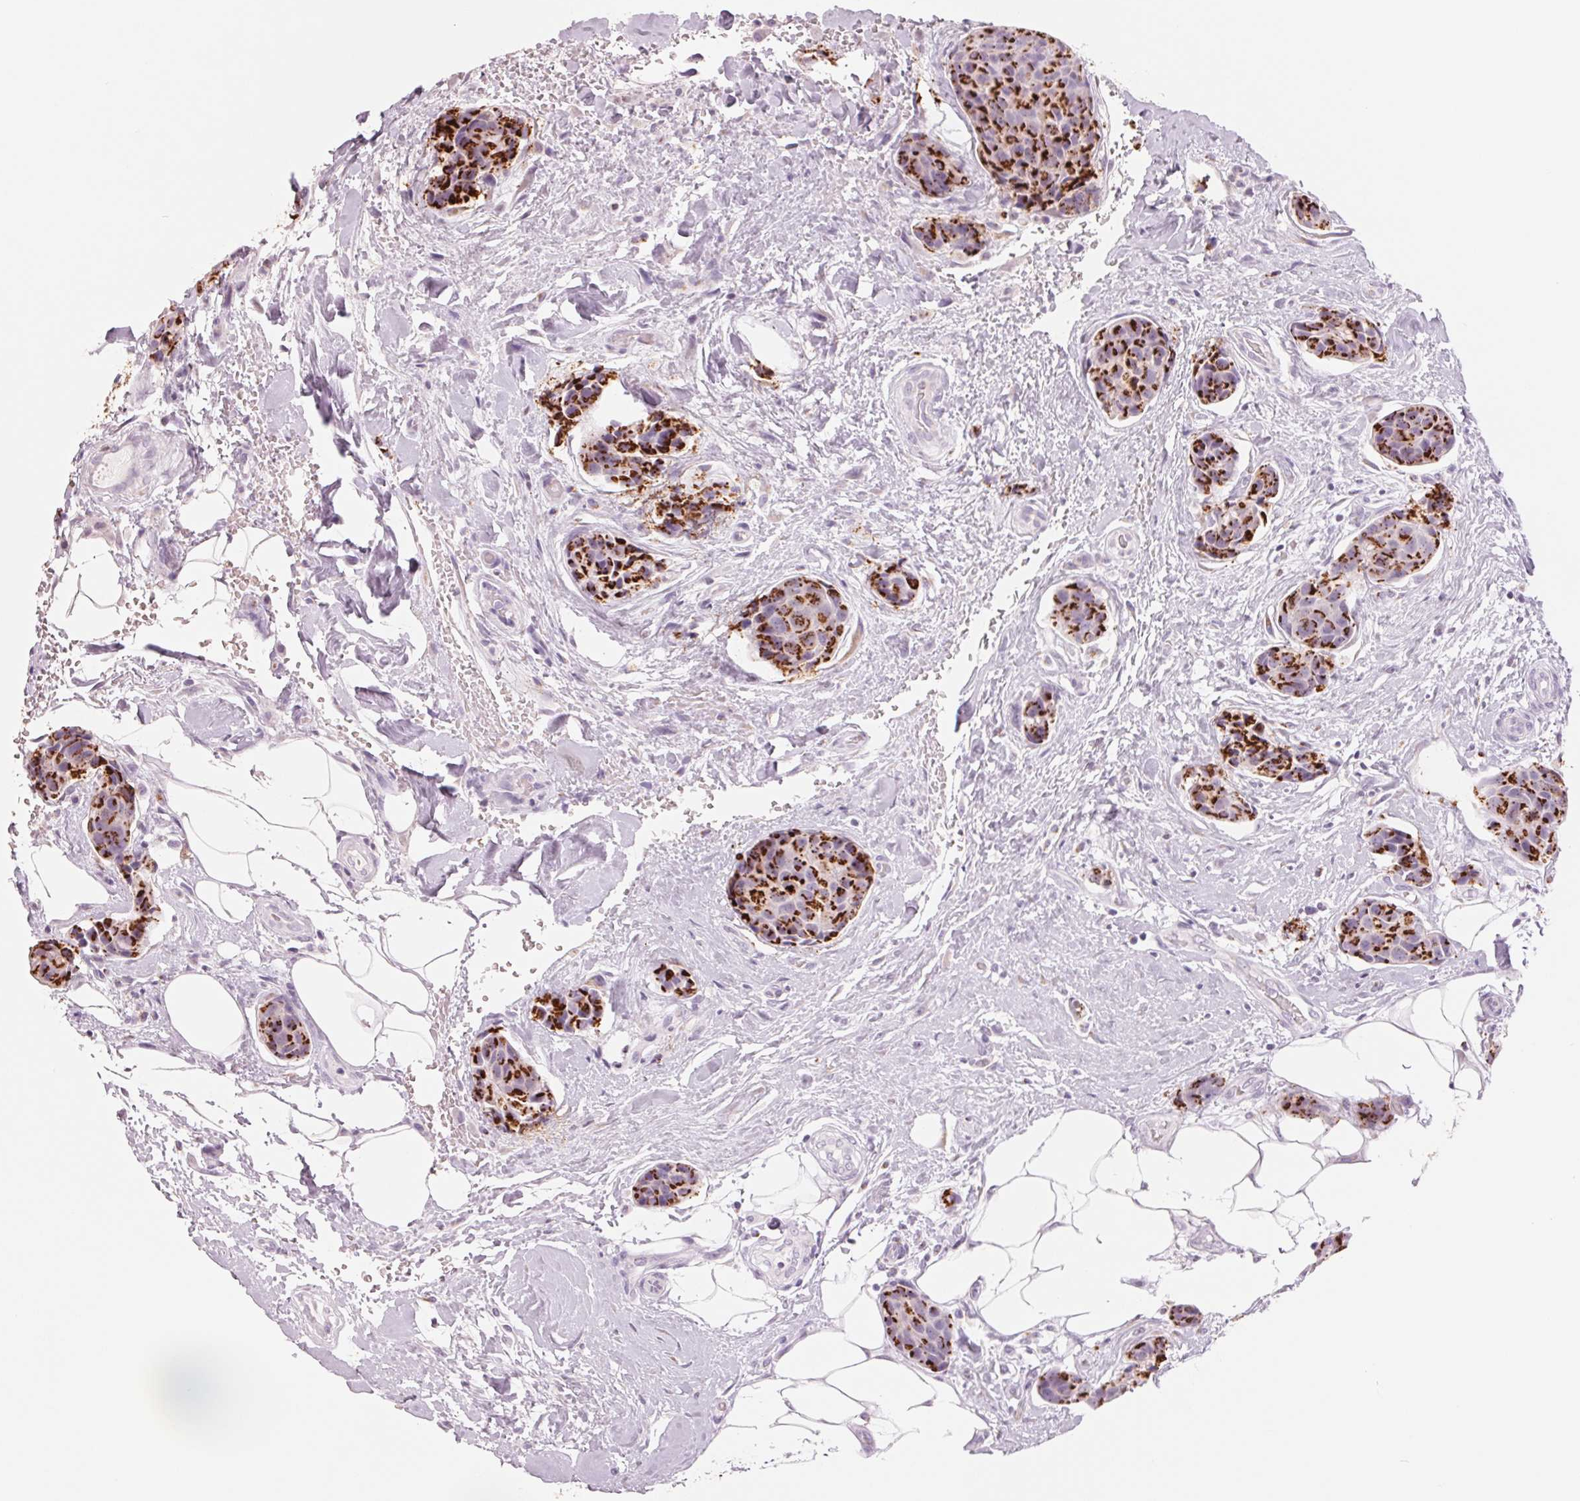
{"staining": {"intensity": "strong", "quantity": ">75%", "location": "cytoplasmic/membranous"}, "tissue": "breast cancer", "cell_type": "Tumor cells", "image_type": "cancer", "snomed": [{"axis": "morphology", "description": "Duct carcinoma"}, {"axis": "topography", "description": "Breast"}, {"axis": "topography", "description": "Lymph node"}], "caption": "Human invasive ductal carcinoma (breast) stained with a protein marker demonstrates strong staining in tumor cells.", "gene": "GALNT7", "patient": {"sex": "female", "age": 80}}